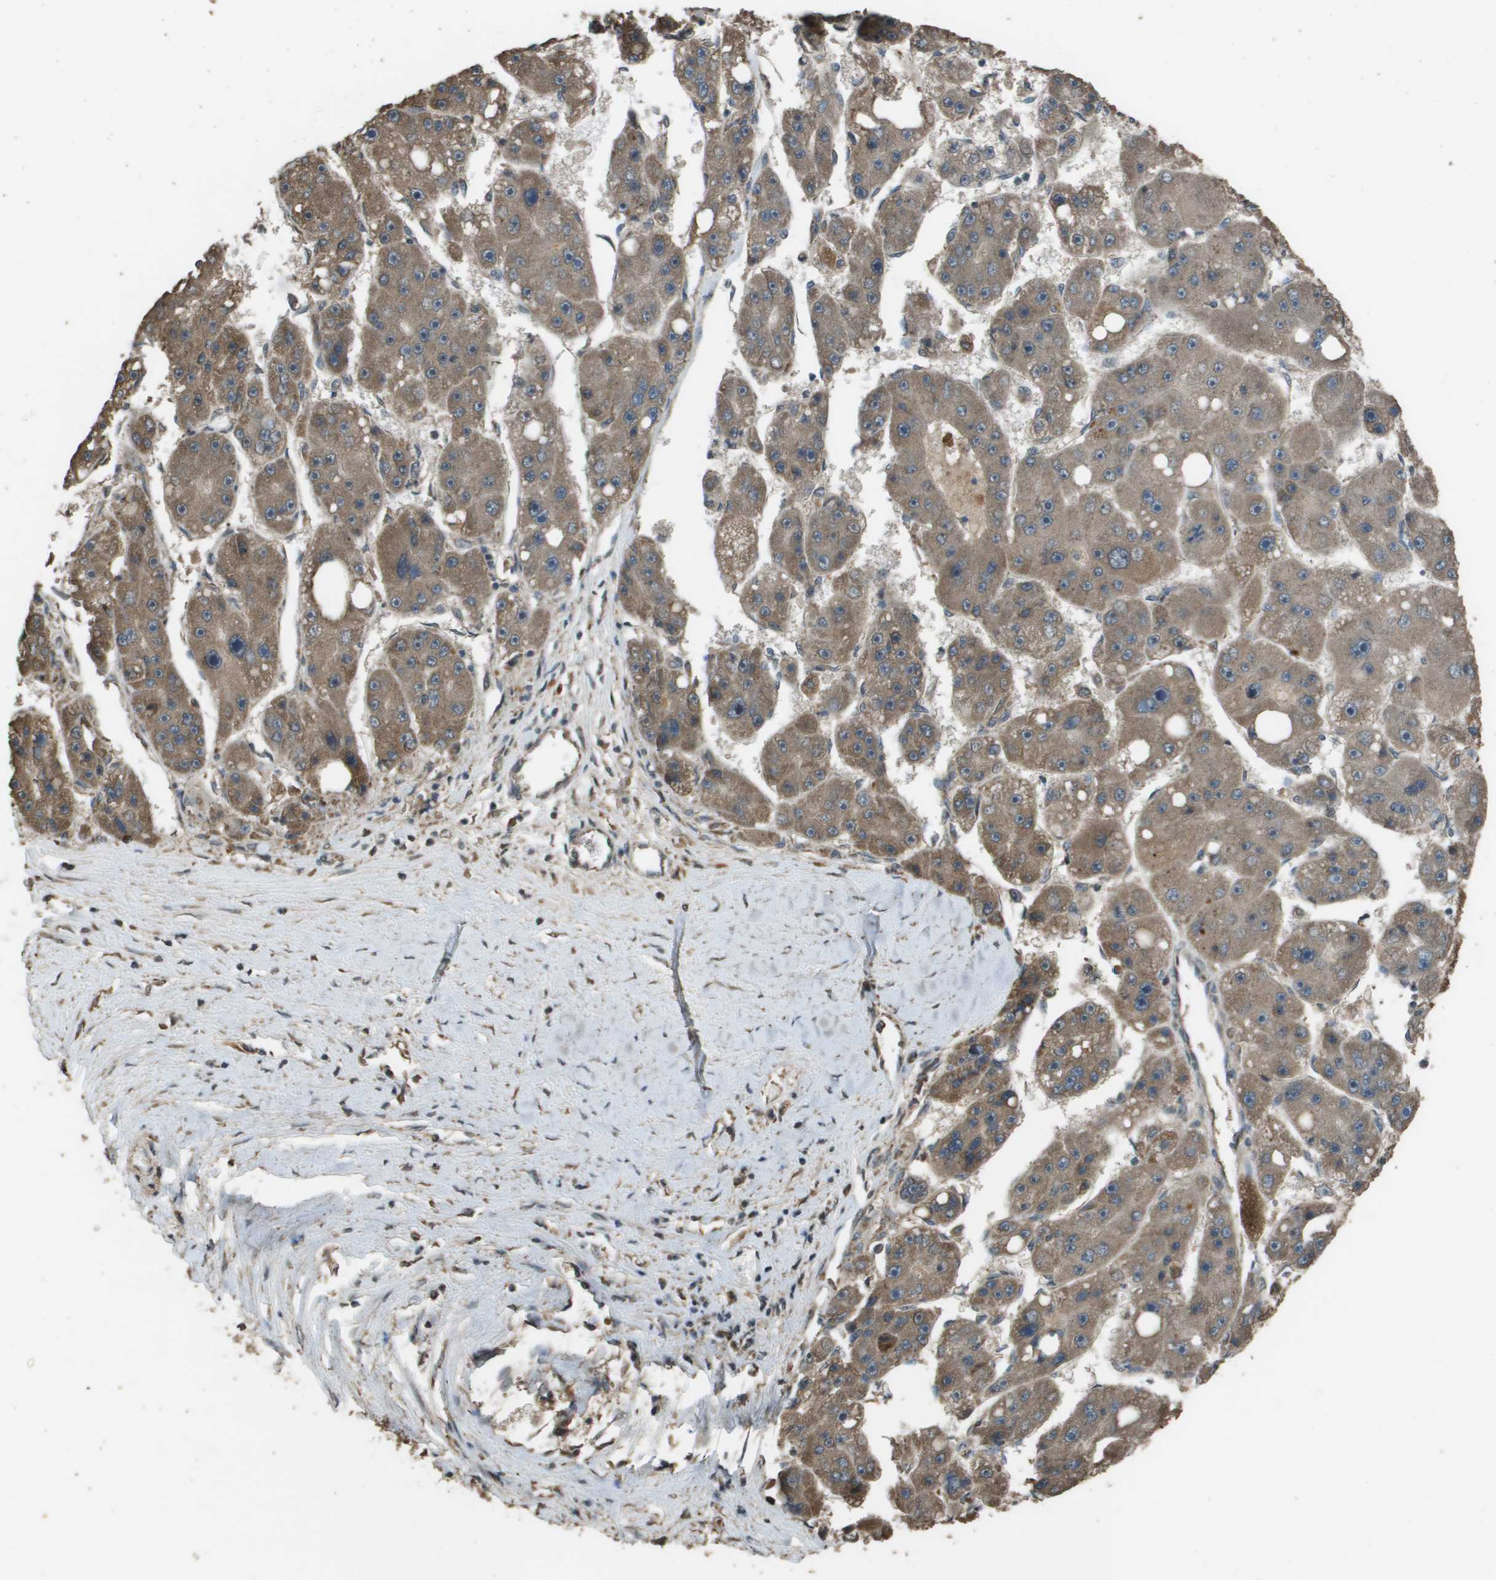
{"staining": {"intensity": "moderate", "quantity": ">75%", "location": "cytoplasmic/membranous"}, "tissue": "liver cancer", "cell_type": "Tumor cells", "image_type": "cancer", "snomed": [{"axis": "morphology", "description": "Carcinoma, Hepatocellular, NOS"}, {"axis": "topography", "description": "Liver"}], "caption": "Tumor cells exhibit medium levels of moderate cytoplasmic/membranous staining in about >75% of cells in human hepatocellular carcinoma (liver). Immunohistochemistry stains the protein in brown and the nuclei are stained blue.", "gene": "FIG4", "patient": {"sex": "female", "age": 61}}